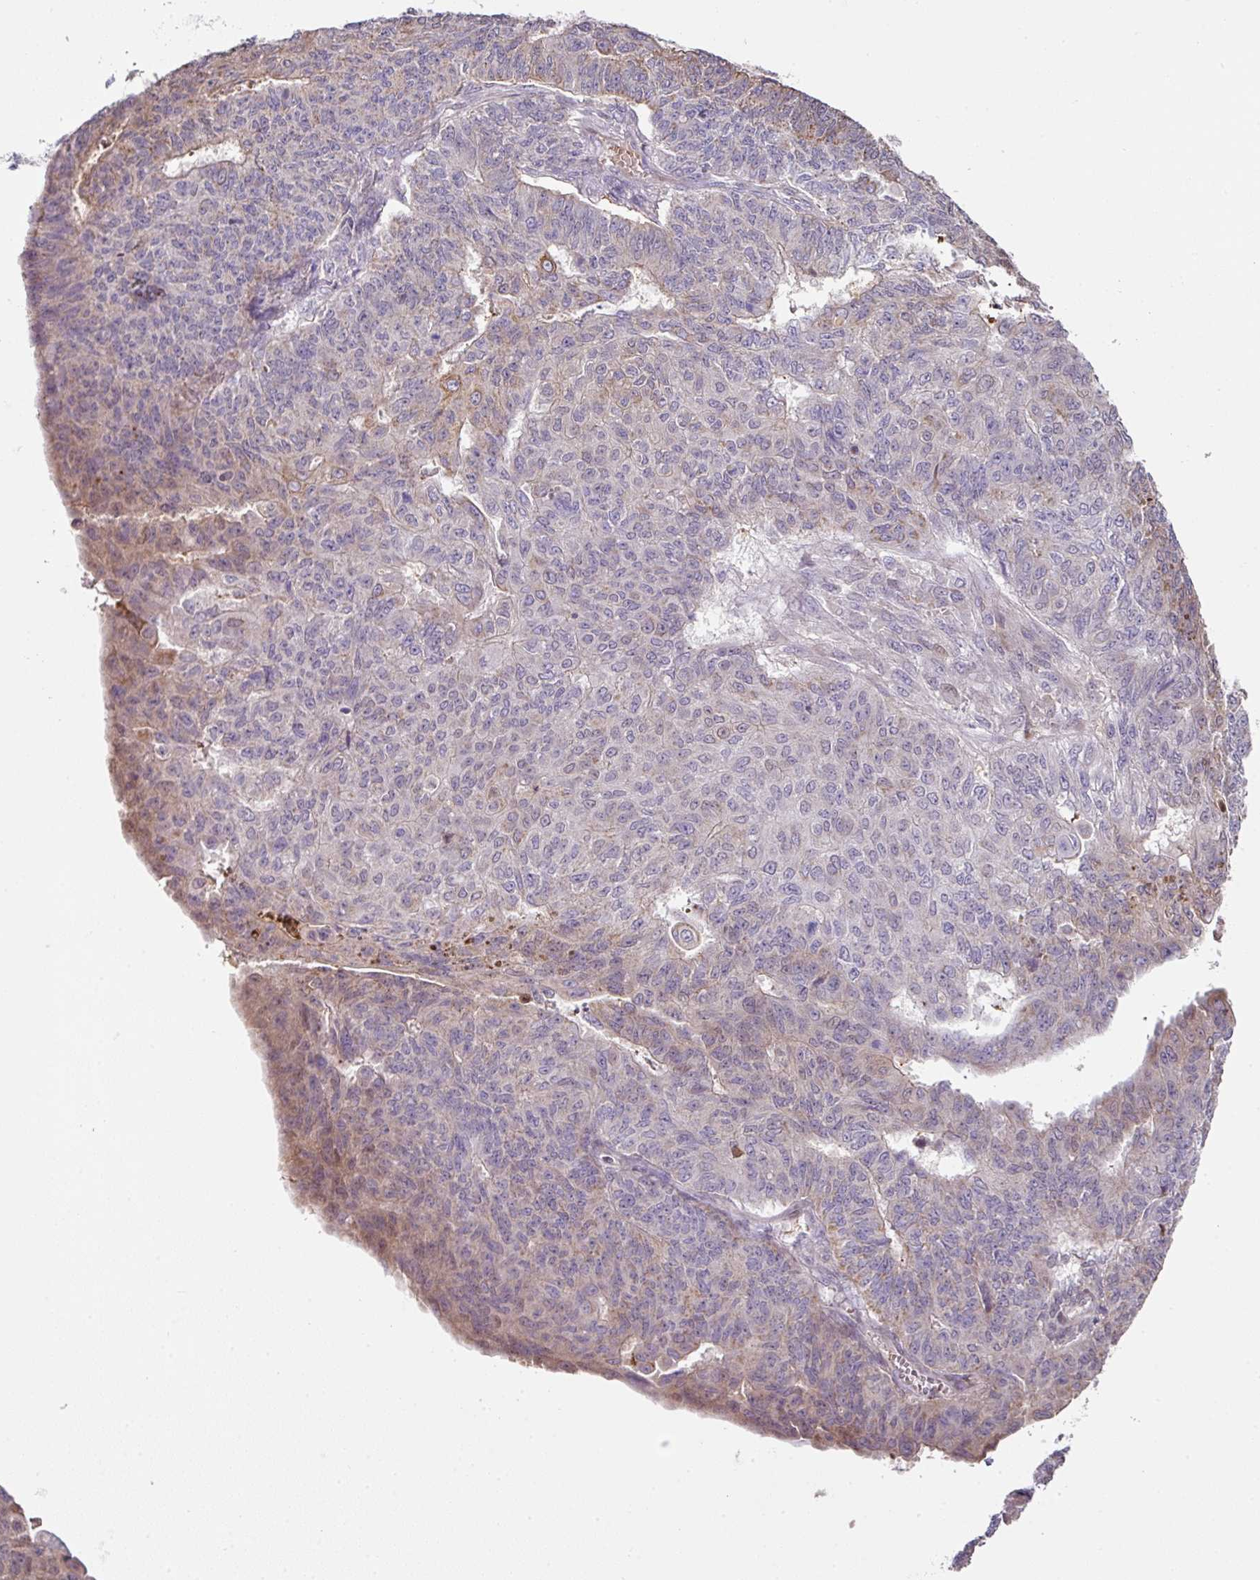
{"staining": {"intensity": "weak", "quantity": "<25%", "location": "cytoplasmic/membranous,nuclear"}, "tissue": "endometrial cancer", "cell_type": "Tumor cells", "image_type": "cancer", "snomed": [{"axis": "morphology", "description": "Adenocarcinoma, NOS"}, {"axis": "topography", "description": "Endometrium"}], "caption": "Tumor cells are negative for brown protein staining in endometrial cancer. (DAB immunohistochemistry (IHC) visualized using brightfield microscopy, high magnification).", "gene": "ANKRD18A", "patient": {"sex": "female", "age": 32}}